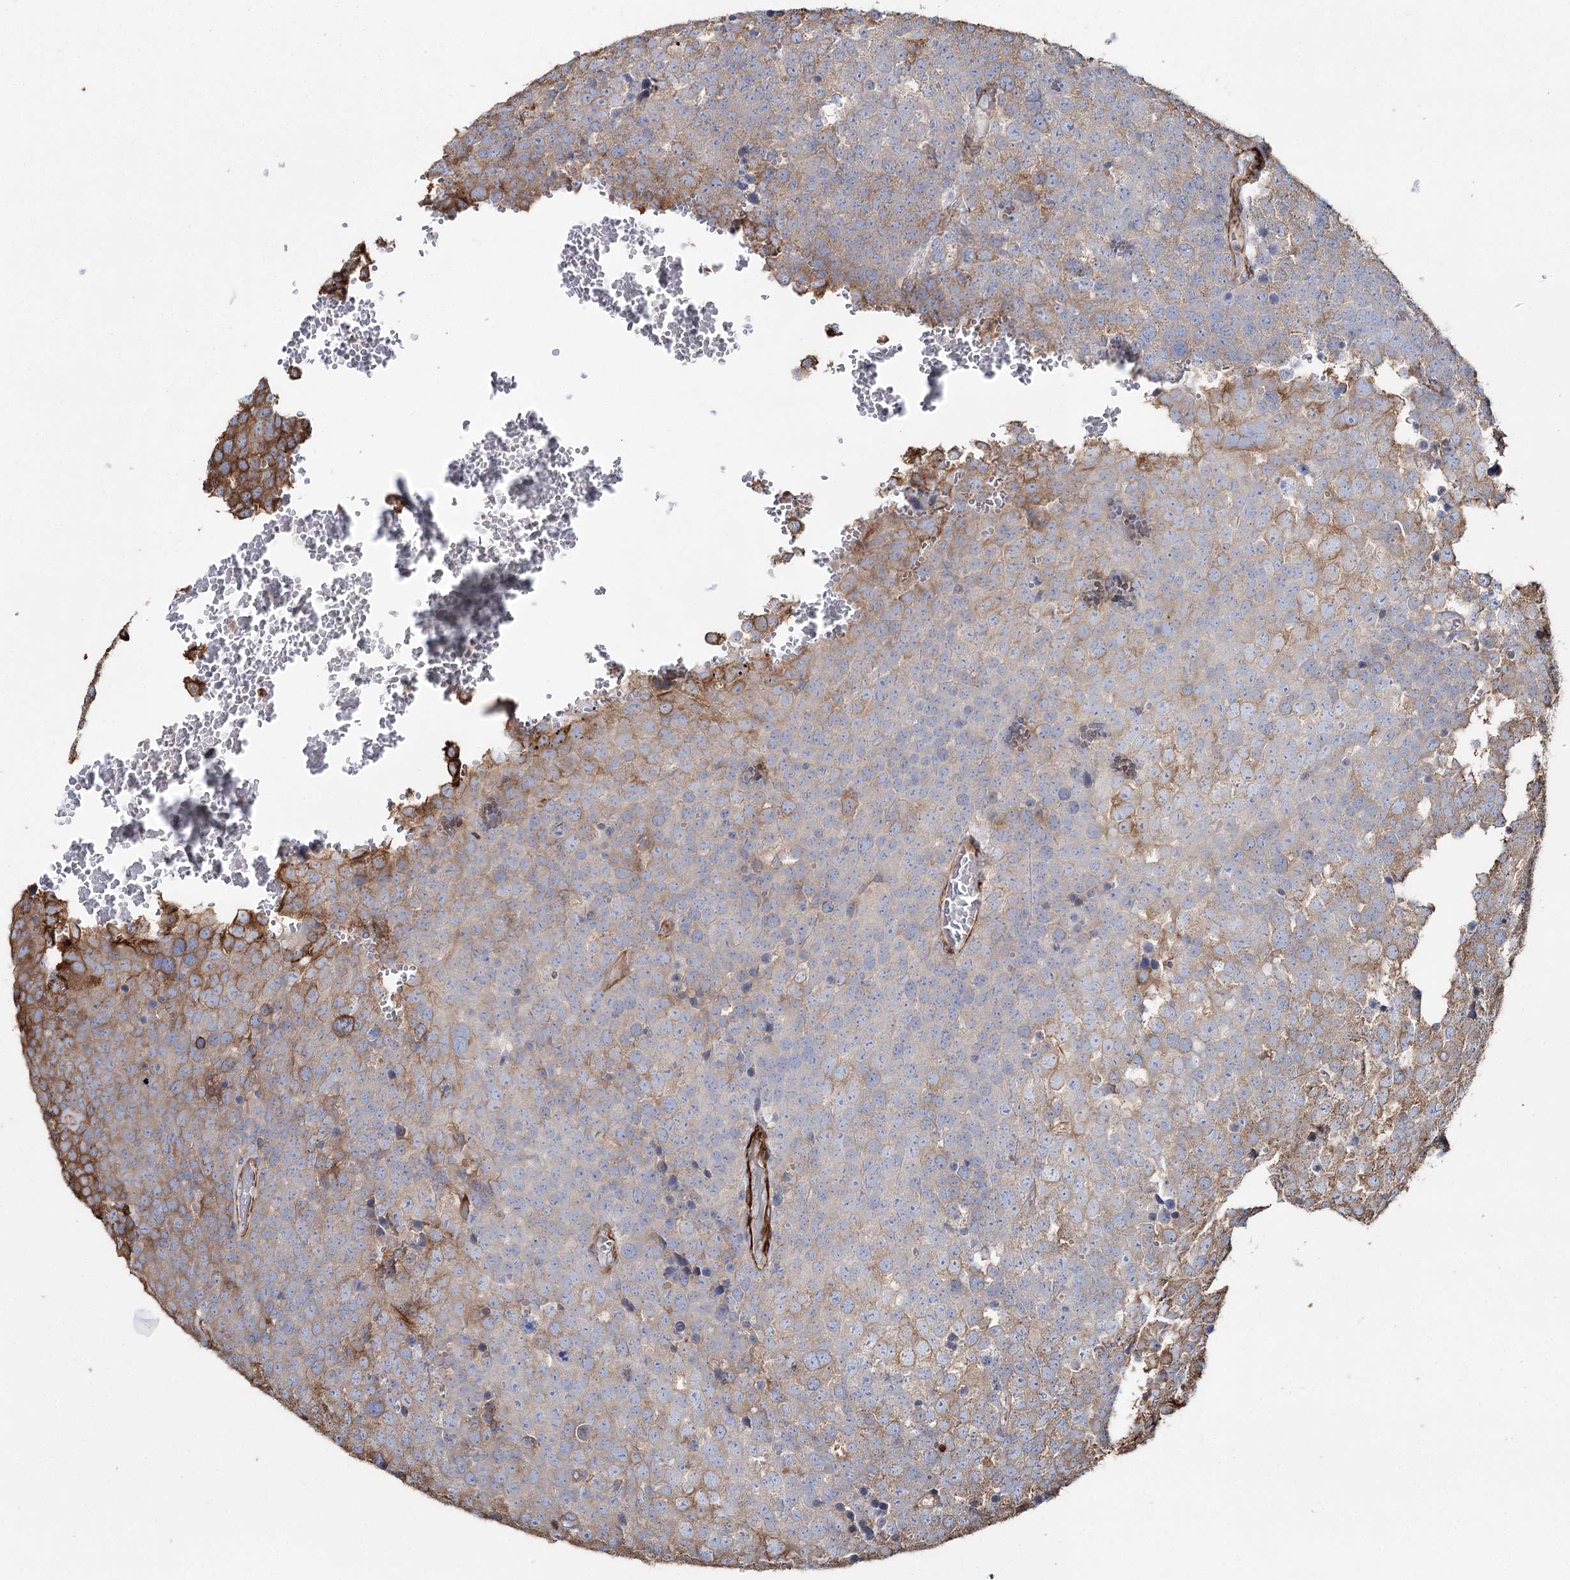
{"staining": {"intensity": "moderate", "quantity": "25%-75%", "location": "cytoplasmic/membranous"}, "tissue": "testis cancer", "cell_type": "Tumor cells", "image_type": "cancer", "snomed": [{"axis": "morphology", "description": "Seminoma, NOS"}, {"axis": "topography", "description": "Testis"}], "caption": "Approximately 25%-75% of tumor cells in human testis cancer exhibit moderate cytoplasmic/membranous protein expression as visualized by brown immunohistochemical staining.", "gene": "SUMF1", "patient": {"sex": "male", "age": 71}}